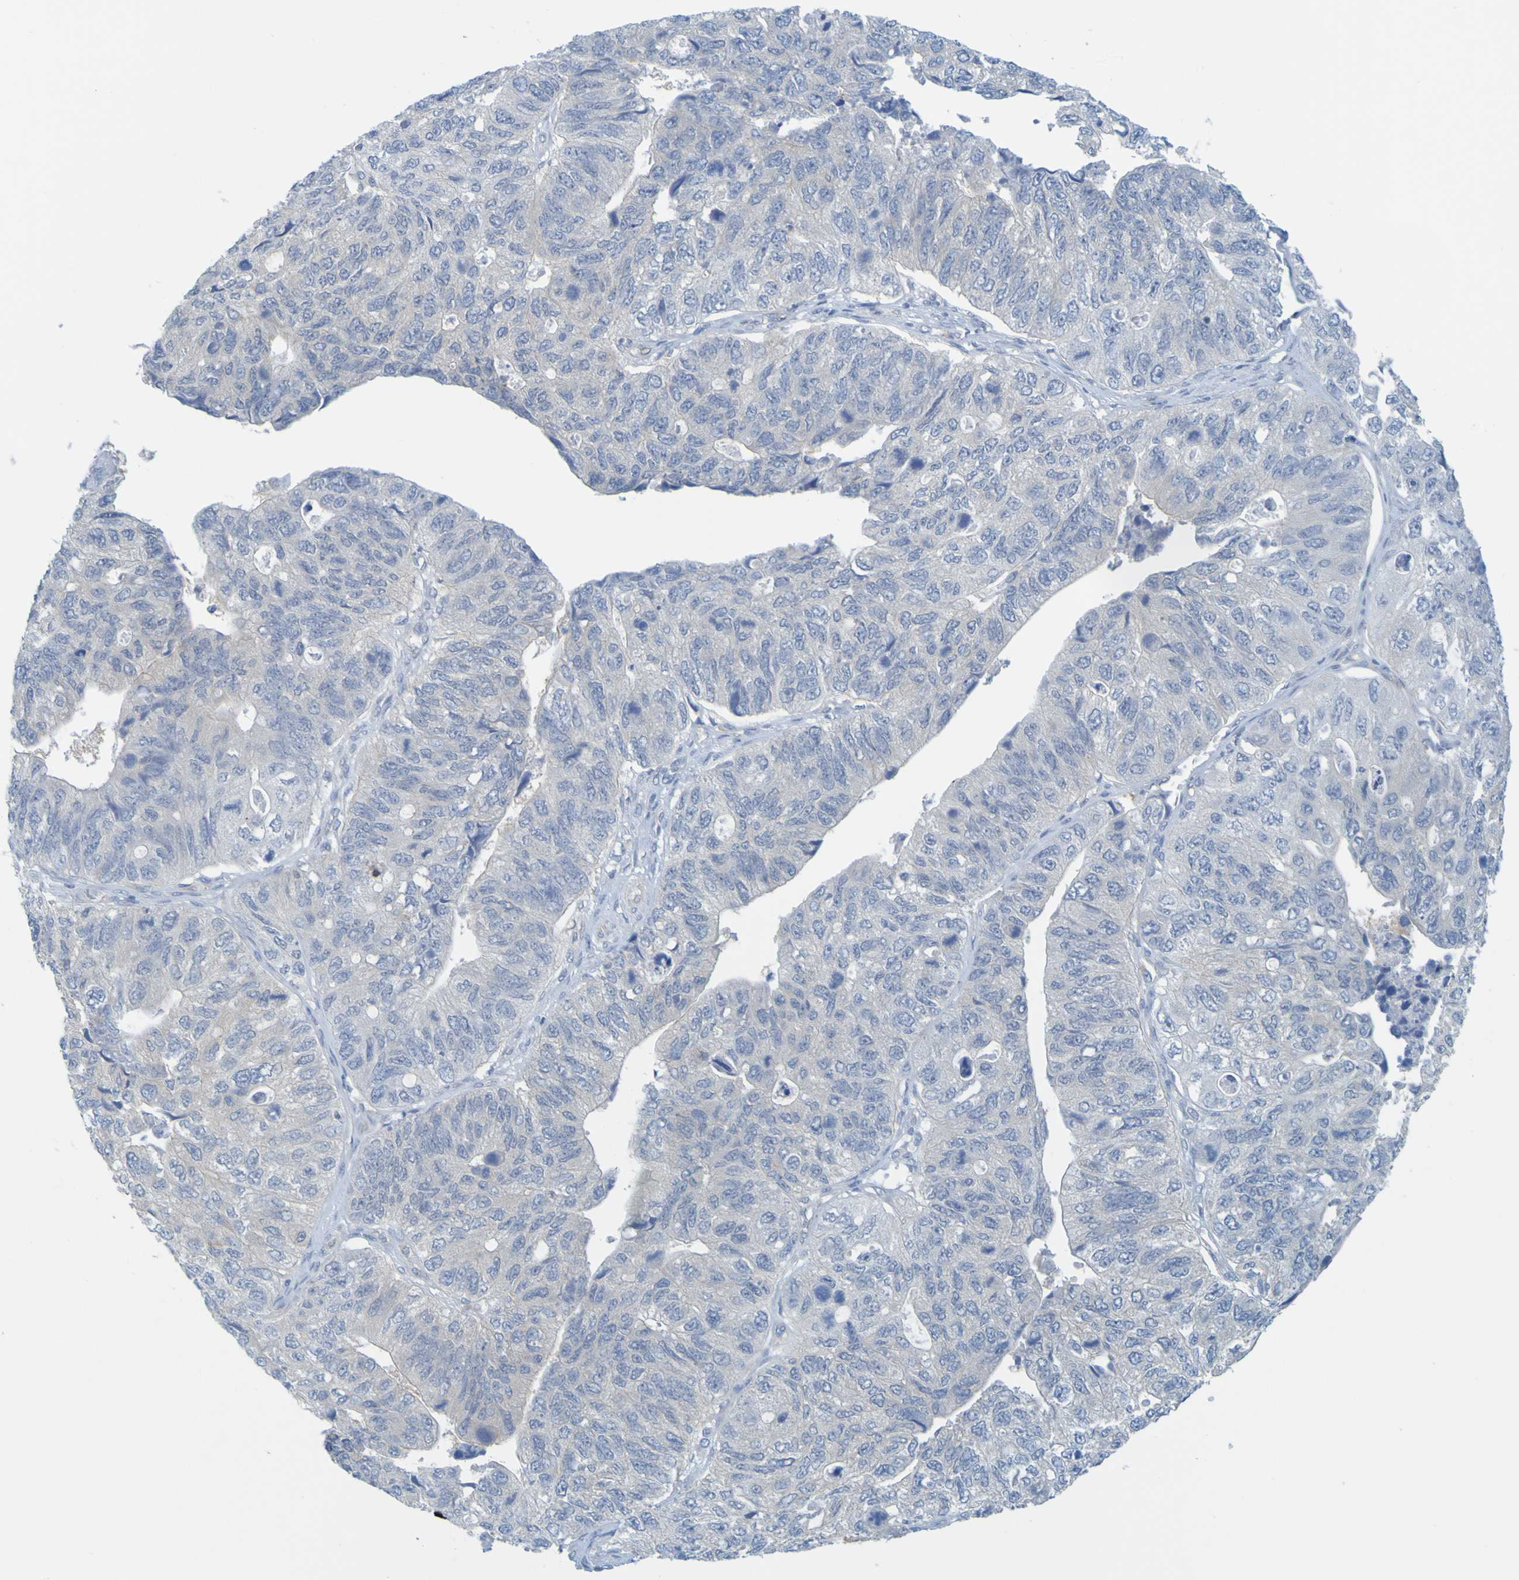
{"staining": {"intensity": "weak", "quantity": "<25%", "location": "cytoplasmic/membranous"}, "tissue": "stomach cancer", "cell_type": "Tumor cells", "image_type": "cancer", "snomed": [{"axis": "morphology", "description": "Adenocarcinoma, NOS"}, {"axis": "topography", "description": "Stomach"}], "caption": "A high-resolution photomicrograph shows immunohistochemistry (IHC) staining of stomach adenocarcinoma, which exhibits no significant expression in tumor cells. (DAB IHC, high magnification).", "gene": "APPL1", "patient": {"sex": "male", "age": 59}}